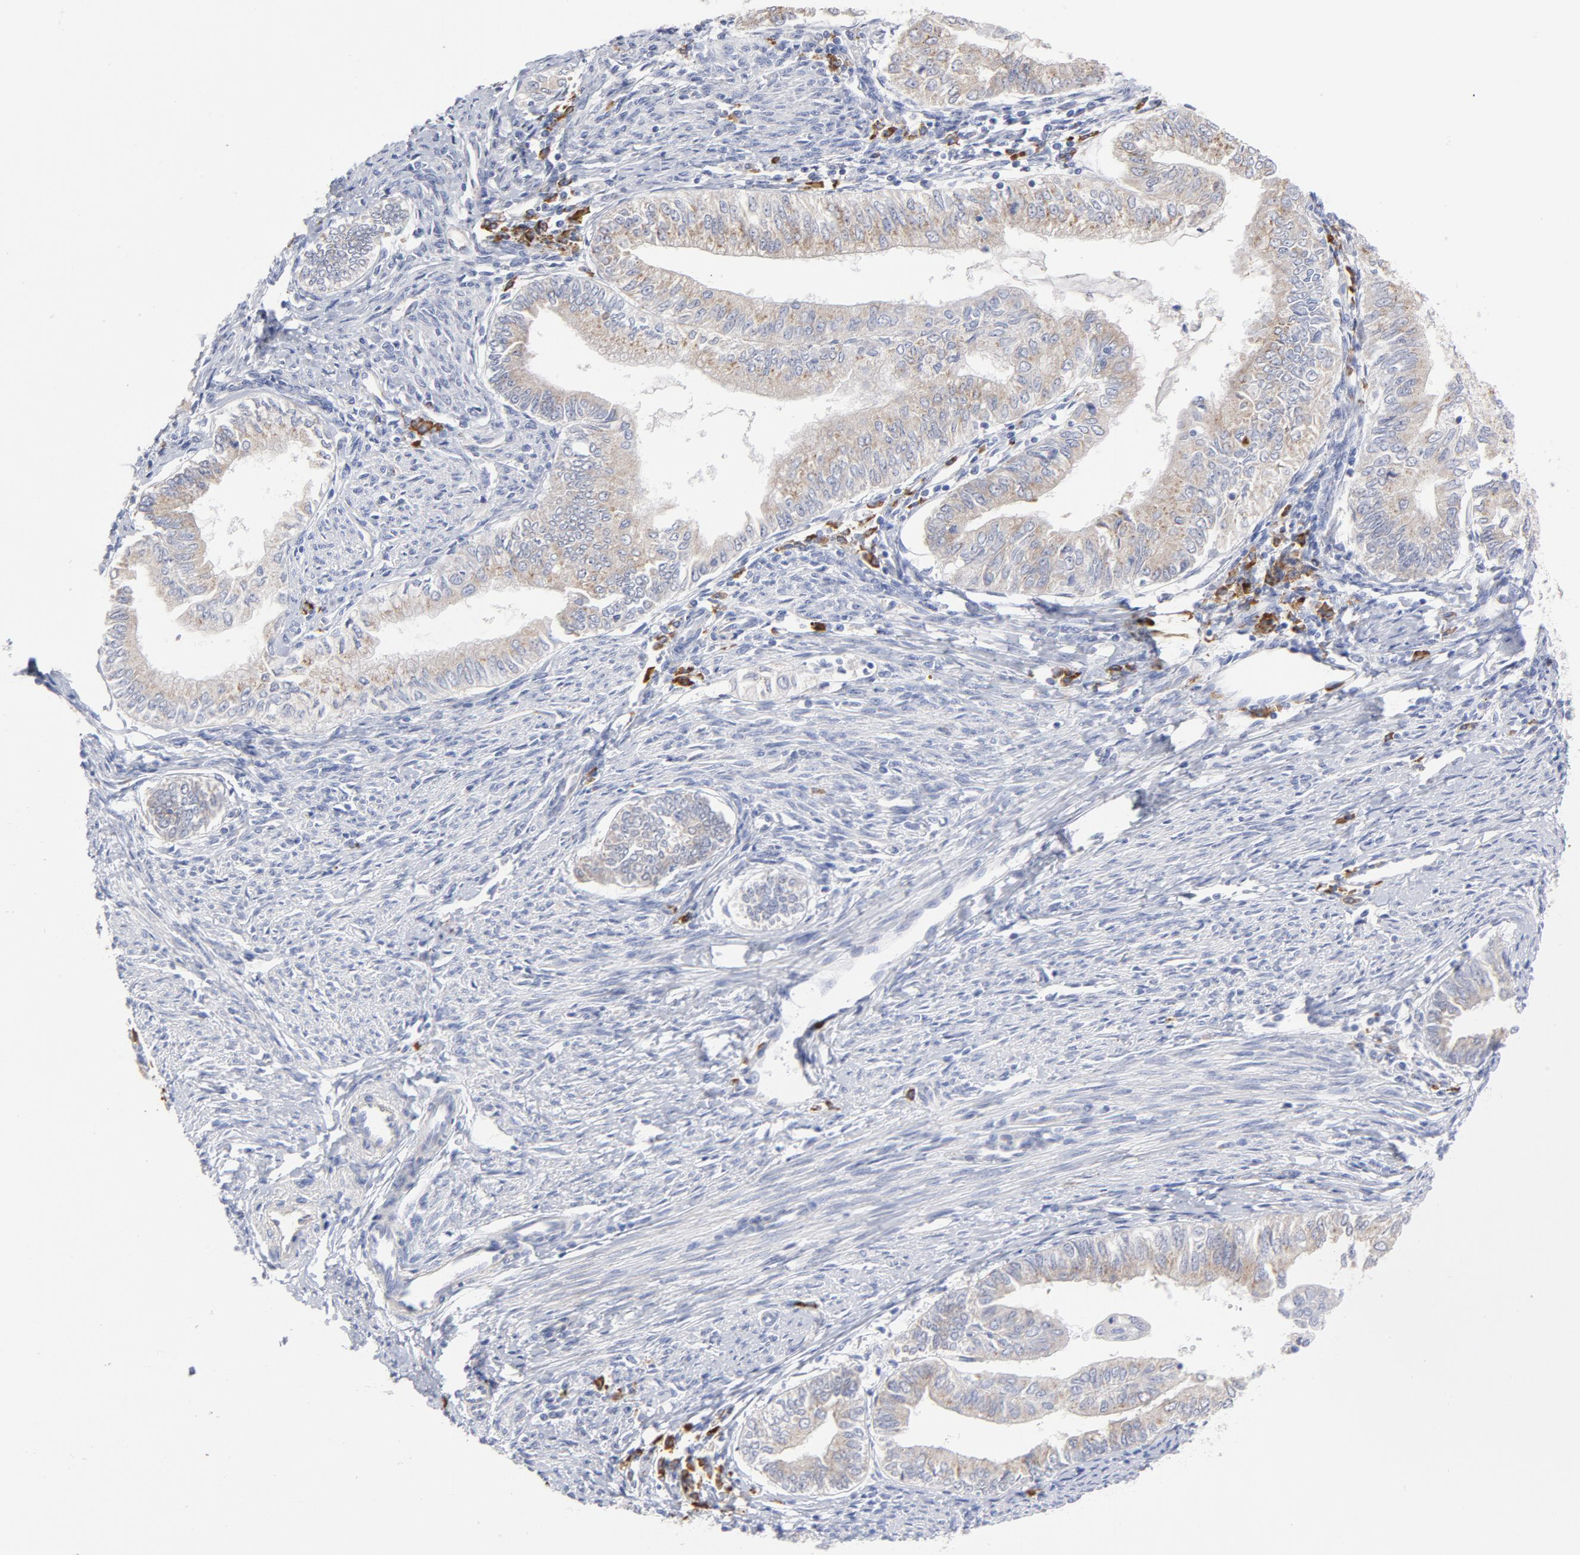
{"staining": {"intensity": "weak", "quantity": "25%-75%", "location": "cytoplasmic/membranous"}, "tissue": "endometrial cancer", "cell_type": "Tumor cells", "image_type": "cancer", "snomed": [{"axis": "morphology", "description": "Adenocarcinoma, NOS"}, {"axis": "topography", "description": "Endometrium"}], "caption": "The image exhibits a brown stain indicating the presence of a protein in the cytoplasmic/membranous of tumor cells in endometrial cancer.", "gene": "RAPGEF3", "patient": {"sex": "female", "age": 66}}